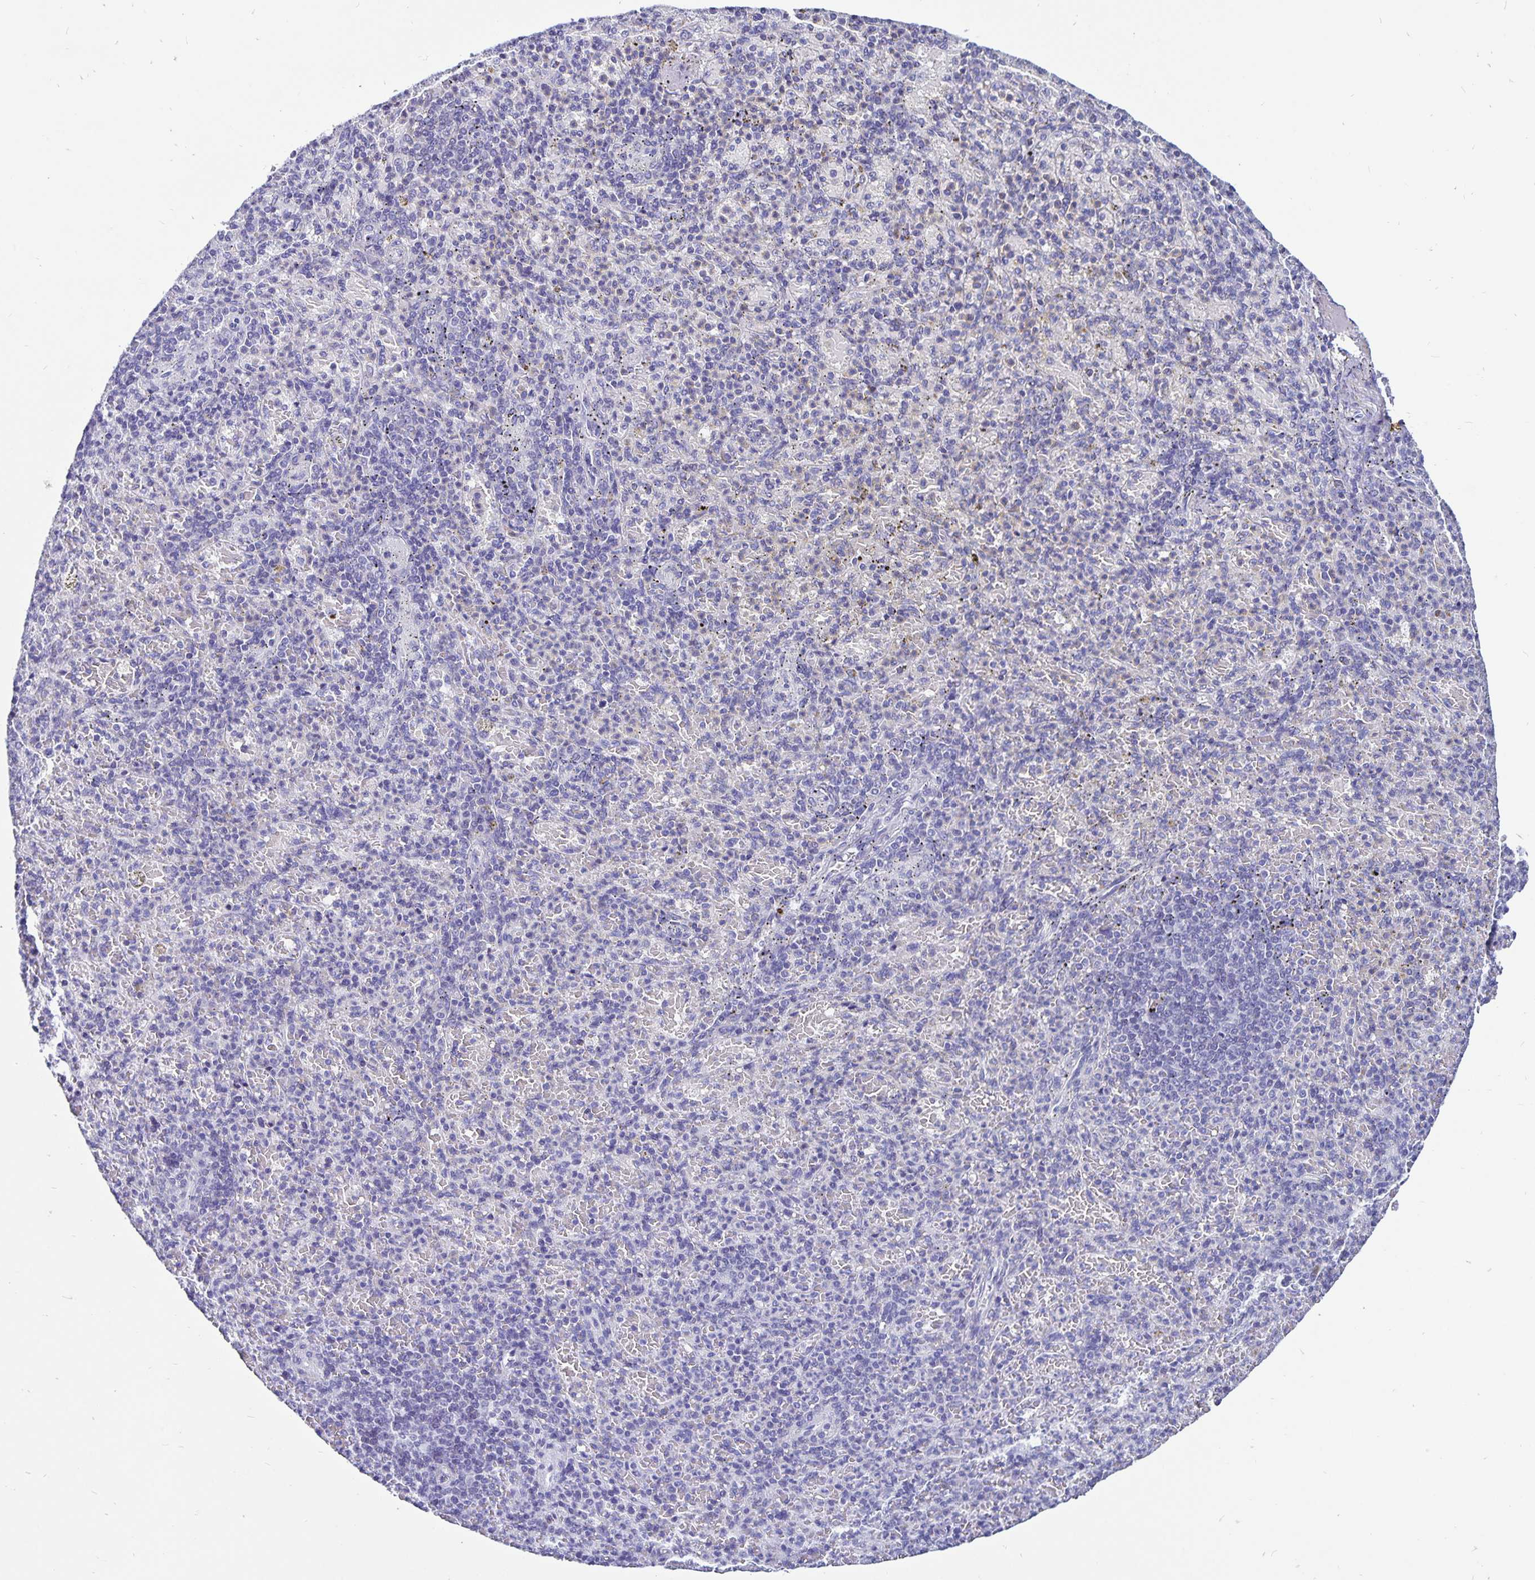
{"staining": {"intensity": "negative", "quantity": "none", "location": "none"}, "tissue": "spleen", "cell_type": "Cells in red pulp", "image_type": "normal", "snomed": [{"axis": "morphology", "description": "Normal tissue, NOS"}, {"axis": "topography", "description": "Spleen"}], "caption": "DAB immunohistochemical staining of benign spleen displays no significant staining in cells in red pulp.", "gene": "ODF3B", "patient": {"sex": "female", "age": 74}}